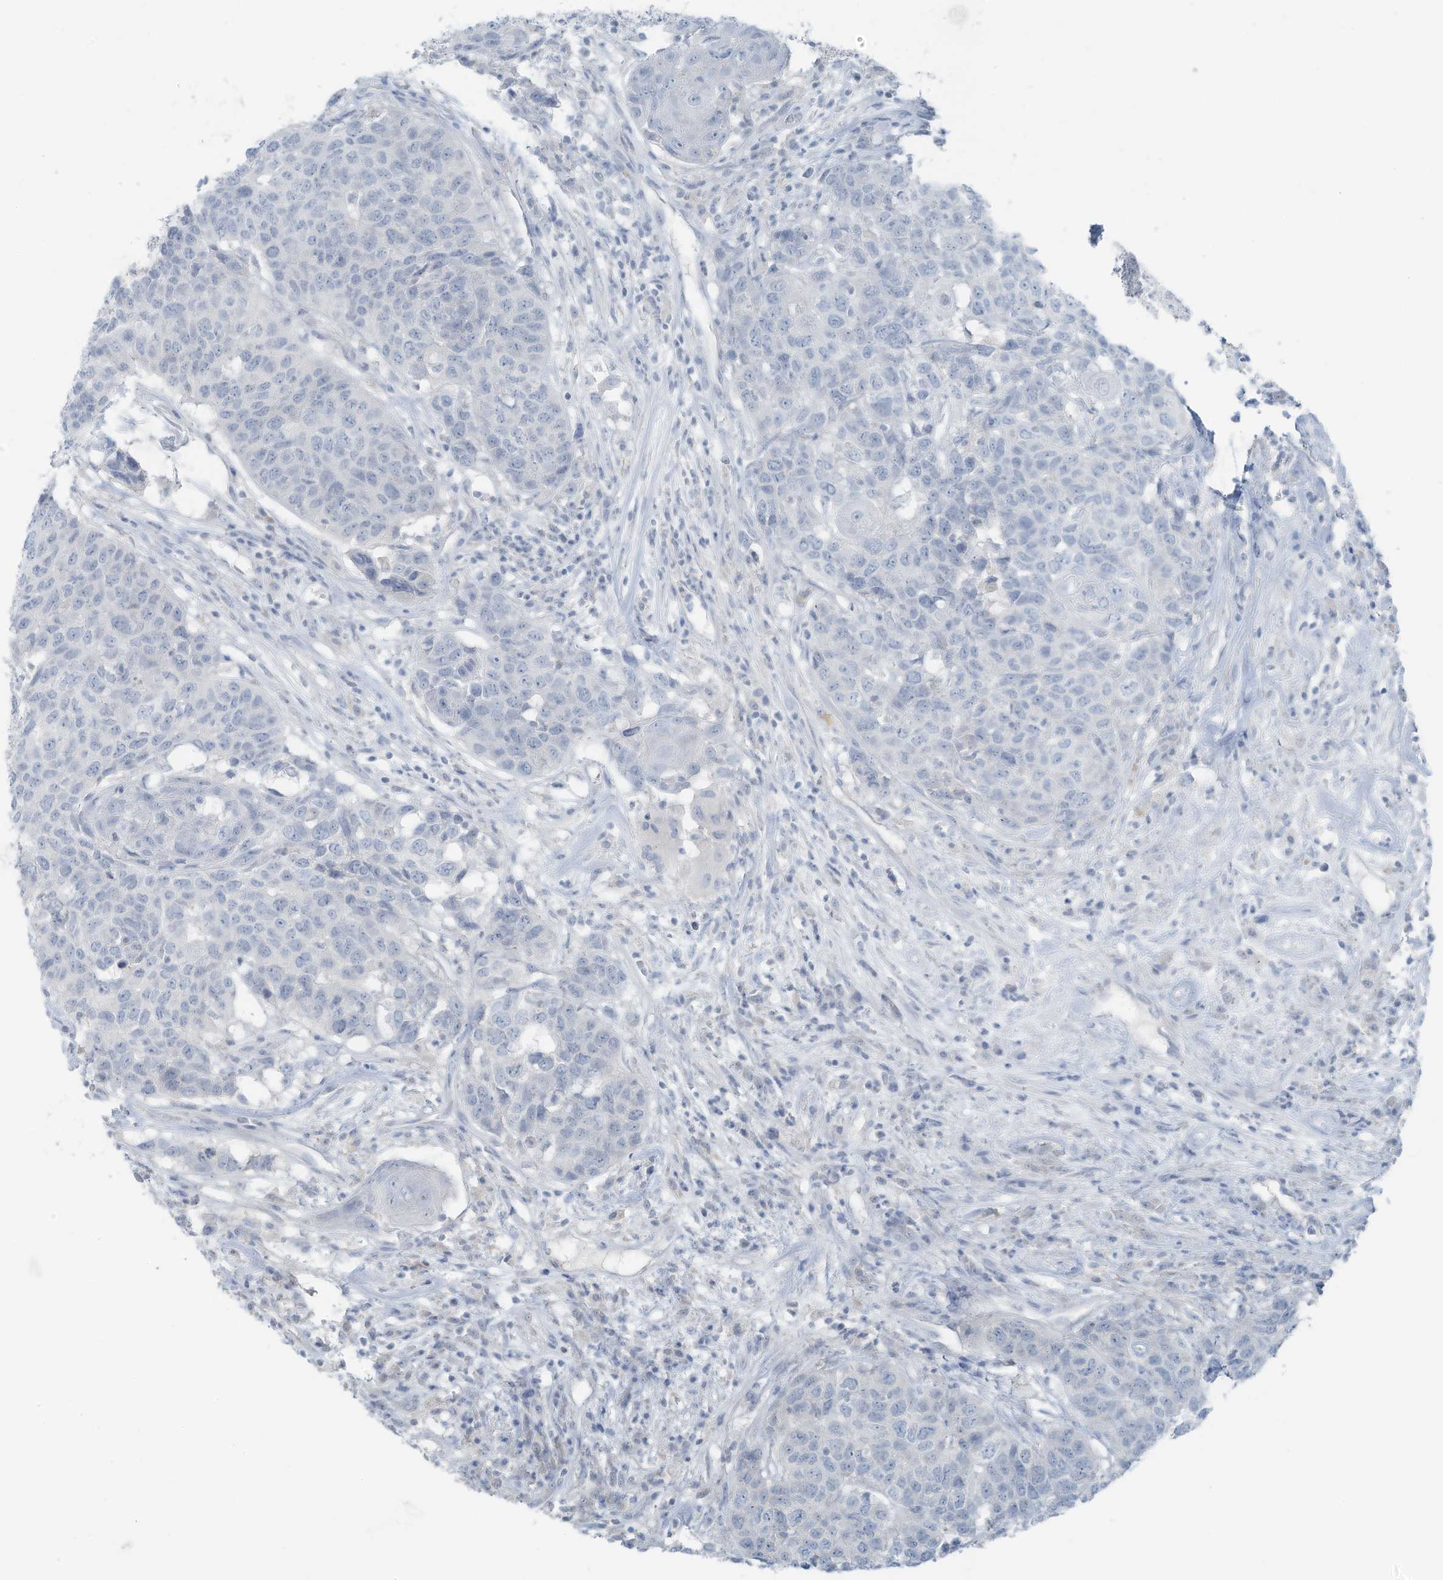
{"staining": {"intensity": "negative", "quantity": "none", "location": "none"}, "tissue": "head and neck cancer", "cell_type": "Tumor cells", "image_type": "cancer", "snomed": [{"axis": "morphology", "description": "Squamous cell carcinoma, NOS"}, {"axis": "topography", "description": "Head-Neck"}], "caption": "Head and neck squamous cell carcinoma stained for a protein using immunohistochemistry (IHC) displays no positivity tumor cells.", "gene": "SLC25A43", "patient": {"sex": "male", "age": 66}}